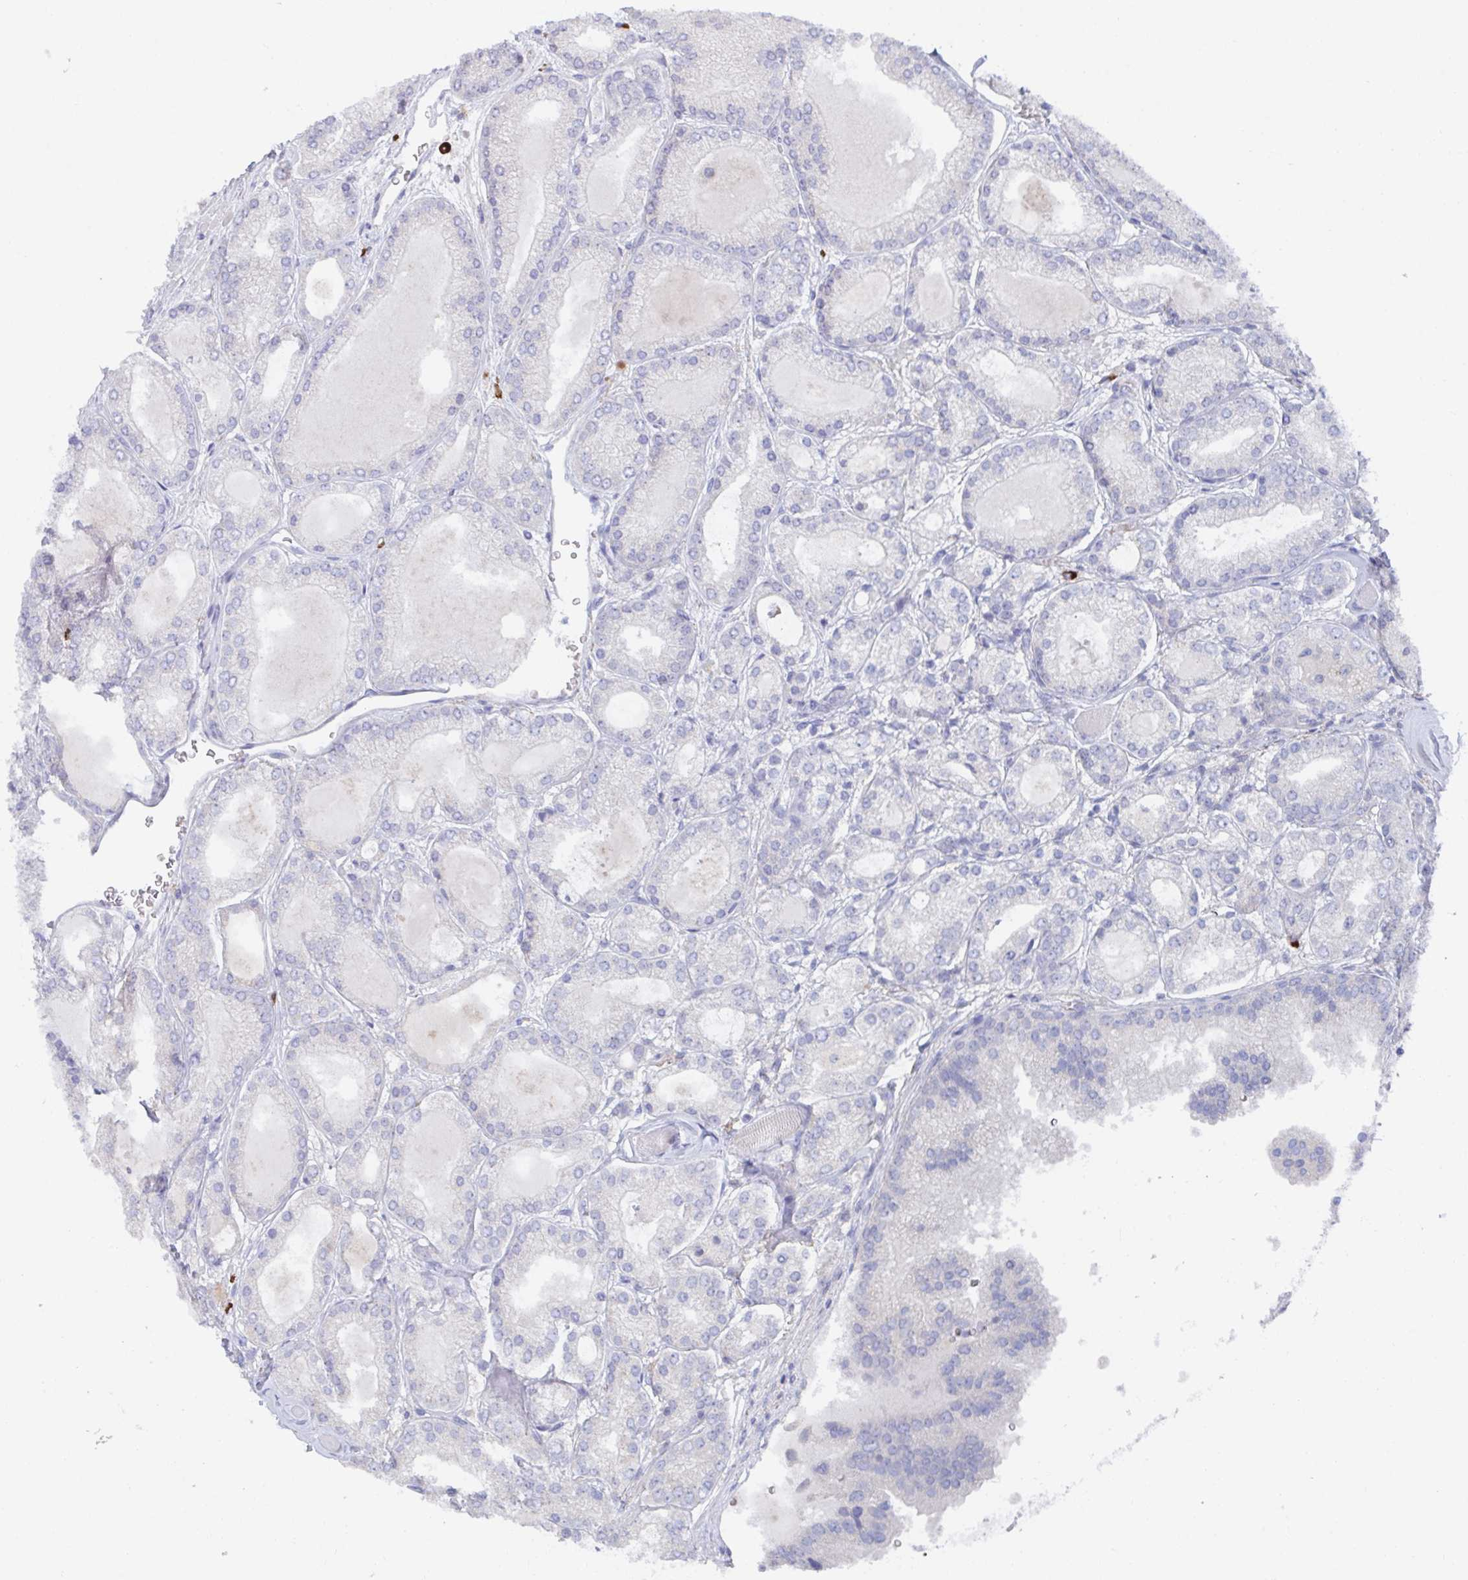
{"staining": {"intensity": "negative", "quantity": "none", "location": "none"}, "tissue": "prostate cancer", "cell_type": "Tumor cells", "image_type": "cancer", "snomed": [{"axis": "morphology", "description": "Adenocarcinoma, High grade"}, {"axis": "topography", "description": "Prostate"}], "caption": "Prostate cancer was stained to show a protein in brown. There is no significant expression in tumor cells. Brightfield microscopy of IHC stained with DAB (brown) and hematoxylin (blue), captured at high magnification.", "gene": "KCNK5", "patient": {"sex": "male", "age": 67}}